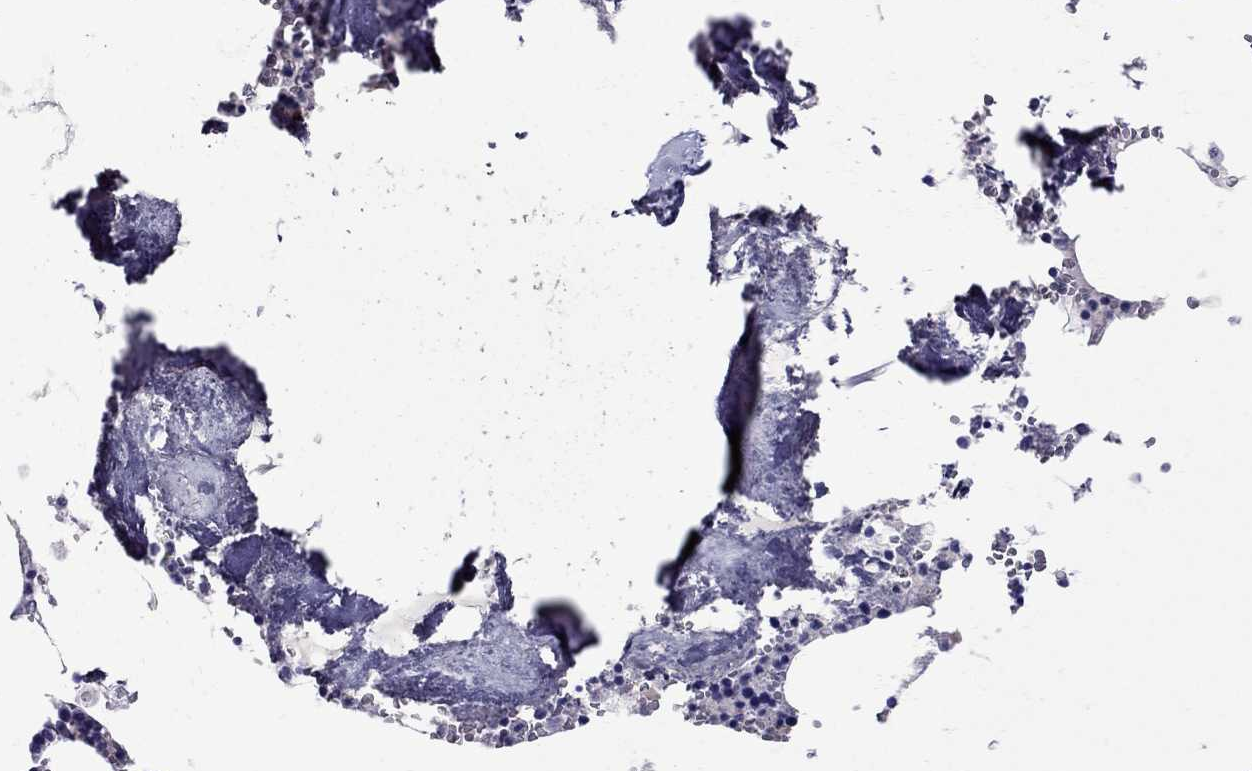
{"staining": {"intensity": "strong", "quantity": "<25%", "location": "cytoplasmic/membranous"}, "tissue": "bone marrow", "cell_type": "Hematopoietic cells", "image_type": "normal", "snomed": [{"axis": "morphology", "description": "Normal tissue, NOS"}, {"axis": "topography", "description": "Bone marrow"}], "caption": "Benign bone marrow displays strong cytoplasmic/membranous expression in approximately <25% of hematopoietic cells (Stains: DAB in brown, nuclei in blue, Microscopy: brightfield microscopy at high magnification)..", "gene": "OLFM4", "patient": {"sex": "male", "age": 54}}